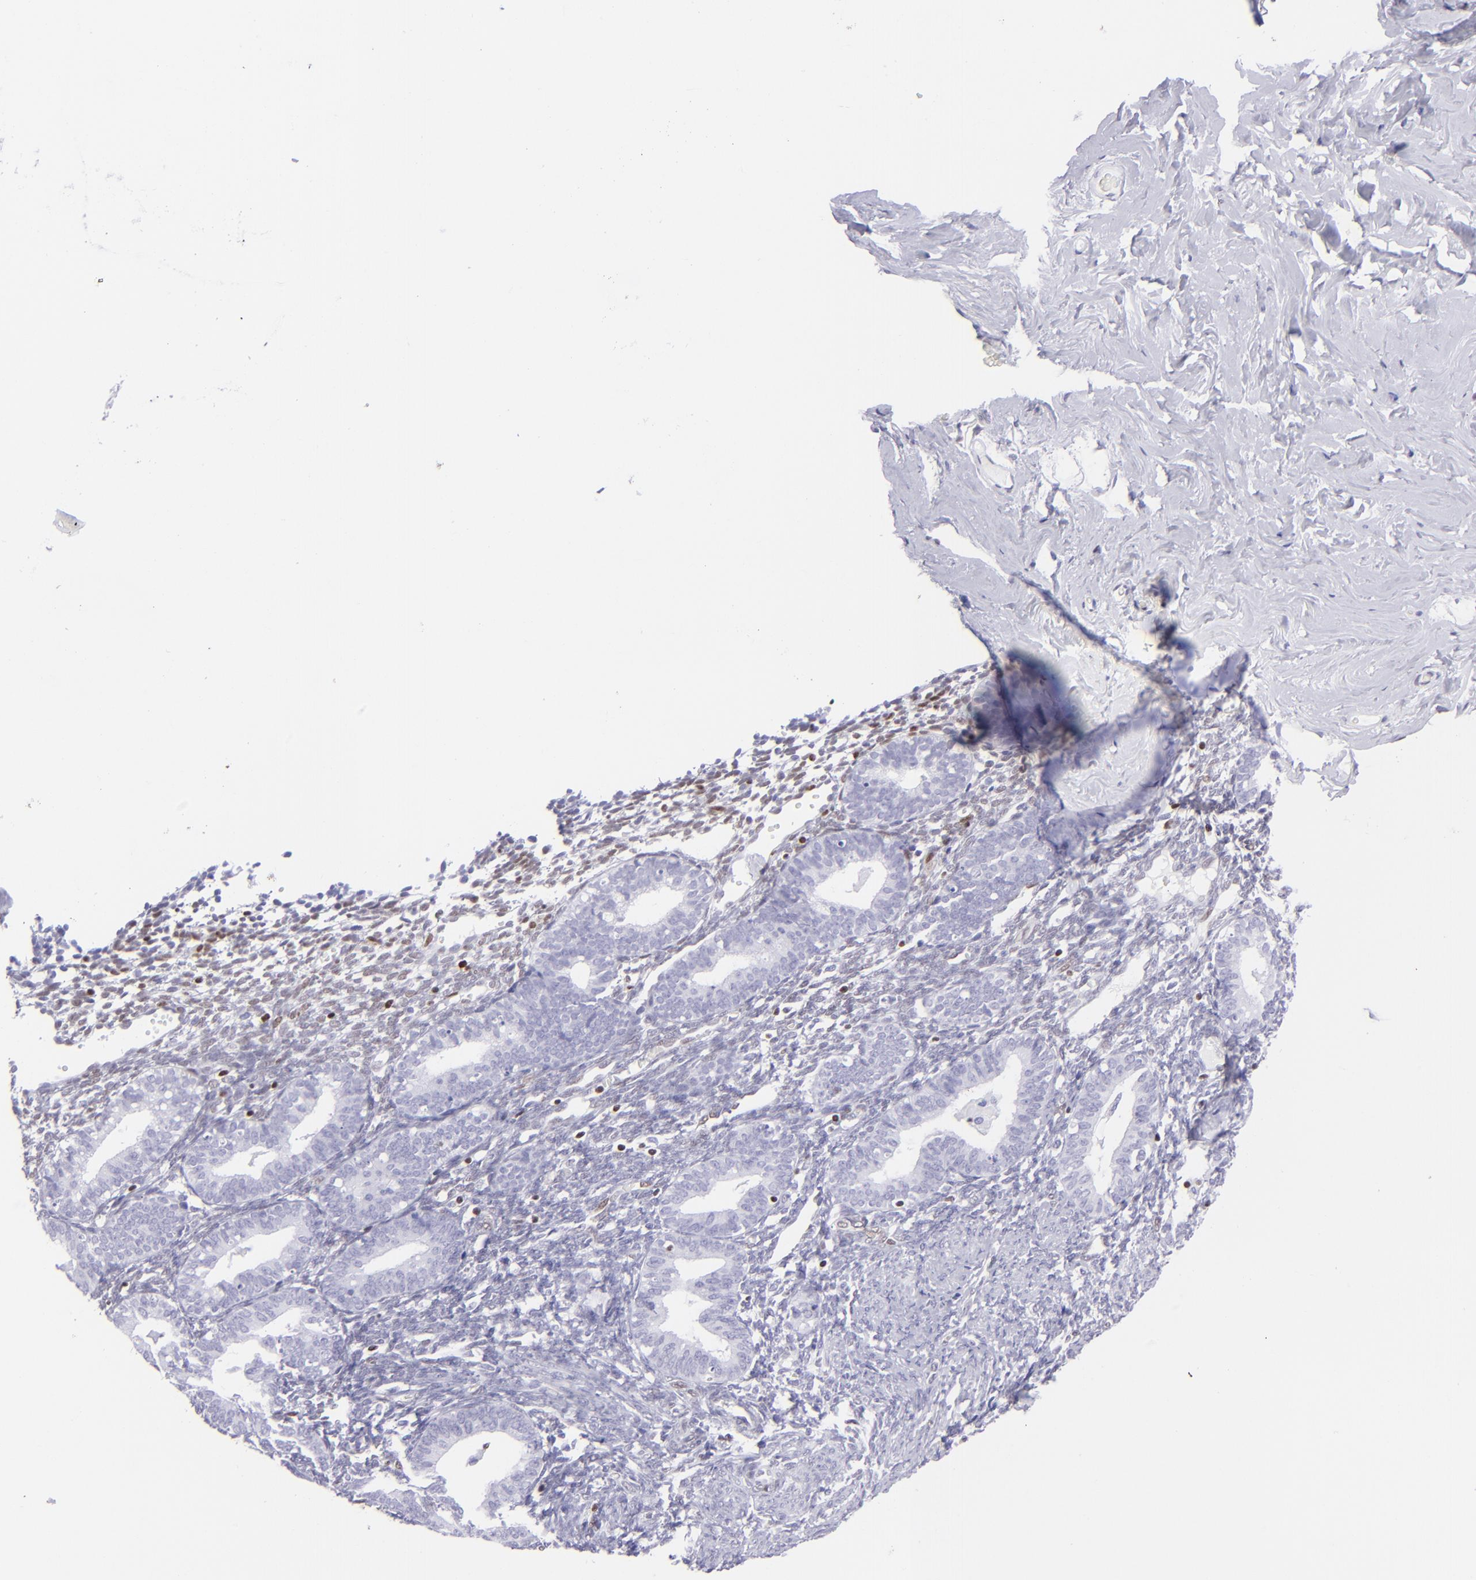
{"staining": {"intensity": "negative", "quantity": "none", "location": "none"}, "tissue": "endometrium", "cell_type": "Cells in endometrial stroma", "image_type": "normal", "snomed": [{"axis": "morphology", "description": "Normal tissue, NOS"}, {"axis": "topography", "description": "Endometrium"}], "caption": "This is a photomicrograph of immunohistochemistry staining of unremarkable endometrium, which shows no positivity in cells in endometrial stroma. (Immunohistochemistry, brightfield microscopy, high magnification).", "gene": "ETS1", "patient": {"sex": "female", "age": 61}}